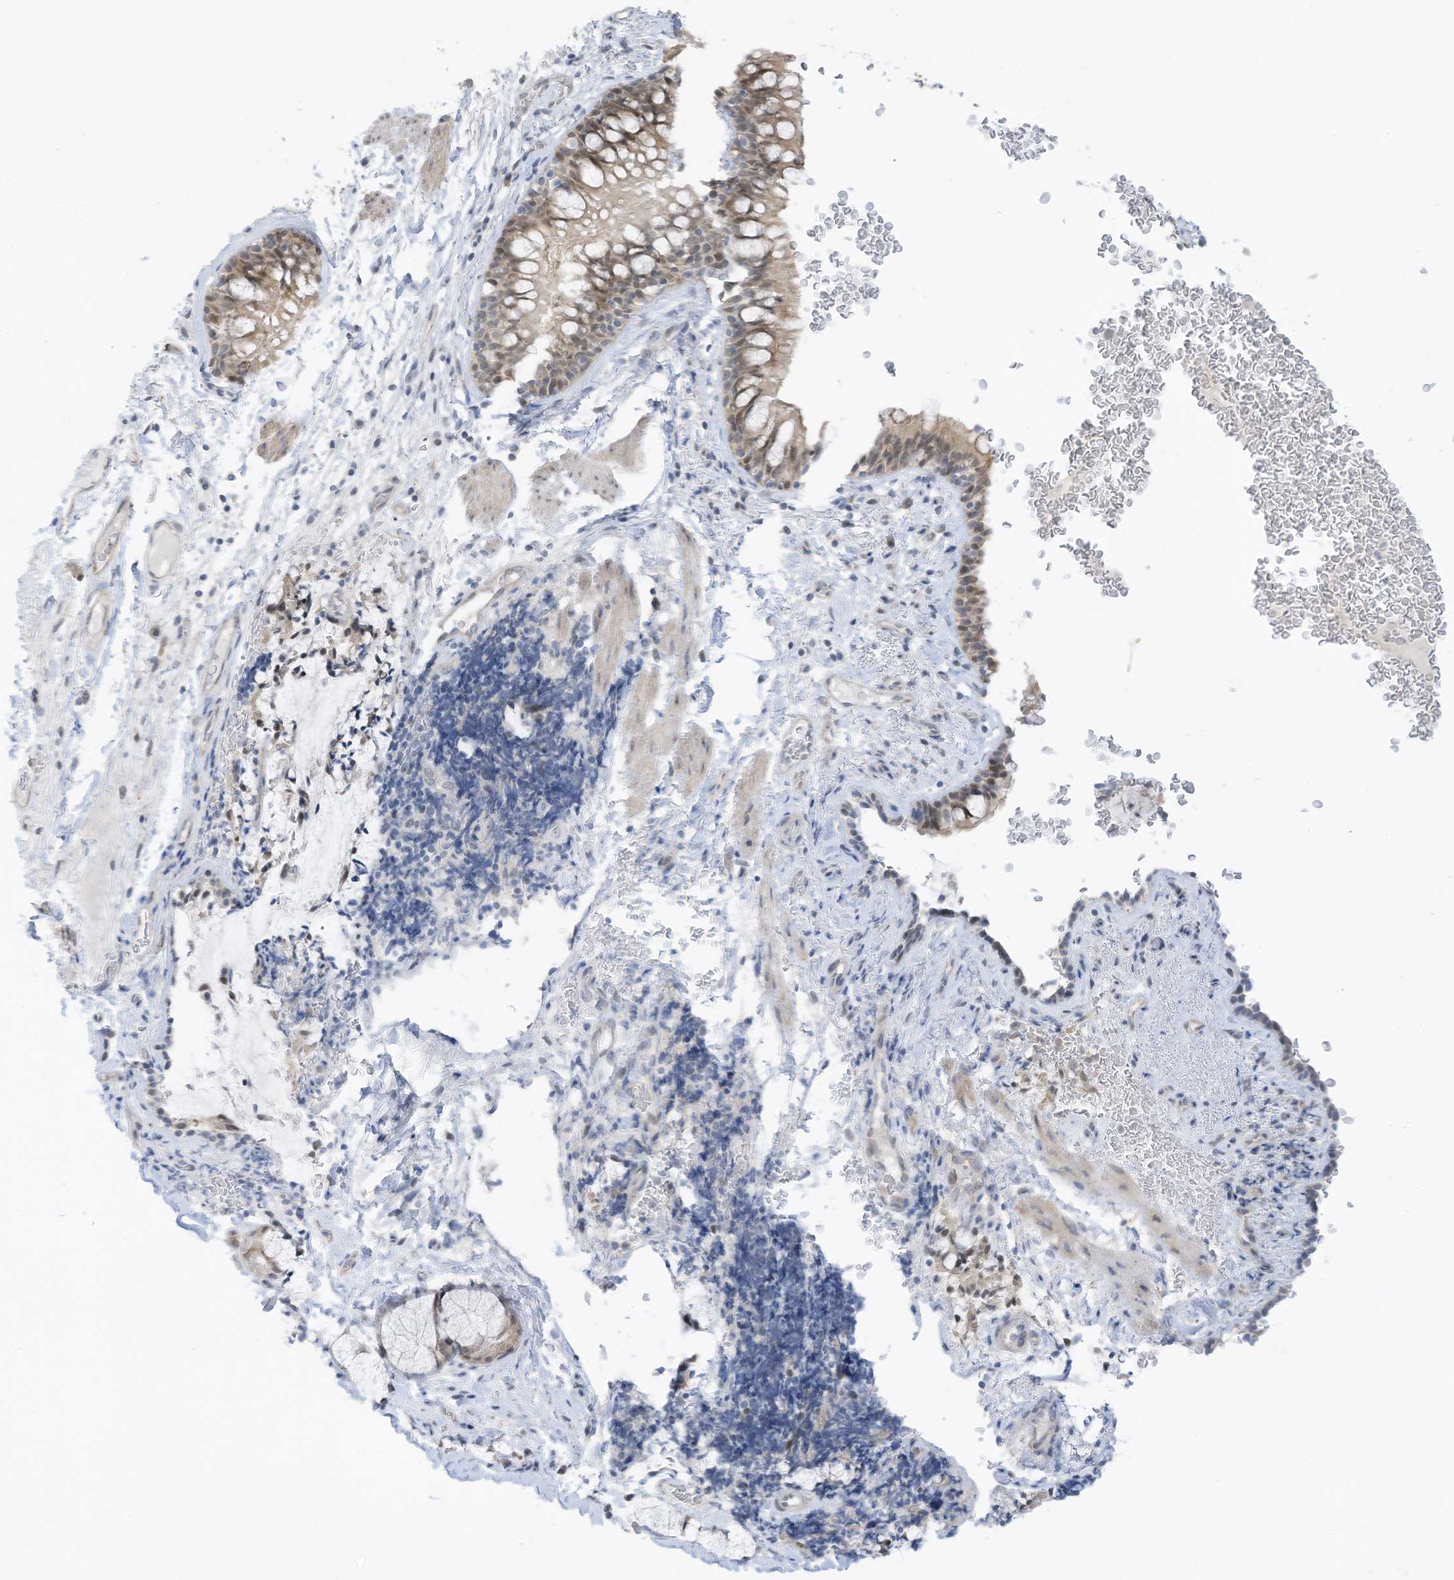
{"staining": {"intensity": "weak", "quantity": ">75%", "location": "cytoplasmic/membranous,nuclear"}, "tissue": "bronchus", "cell_type": "Respiratory epithelial cells", "image_type": "normal", "snomed": [{"axis": "morphology", "description": "Normal tissue, NOS"}, {"axis": "topography", "description": "Cartilage tissue"}, {"axis": "topography", "description": "Bronchus"}], "caption": "DAB (3,3'-diaminobenzidine) immunohistochemical staining of normal bronchus shows weak cytoplasmic/membranous,nuclear protein expression in about >75% of respiratory epithelial cells.", "gene": "ASPRV1", "patient": {"sex": "female", "age": 36}}